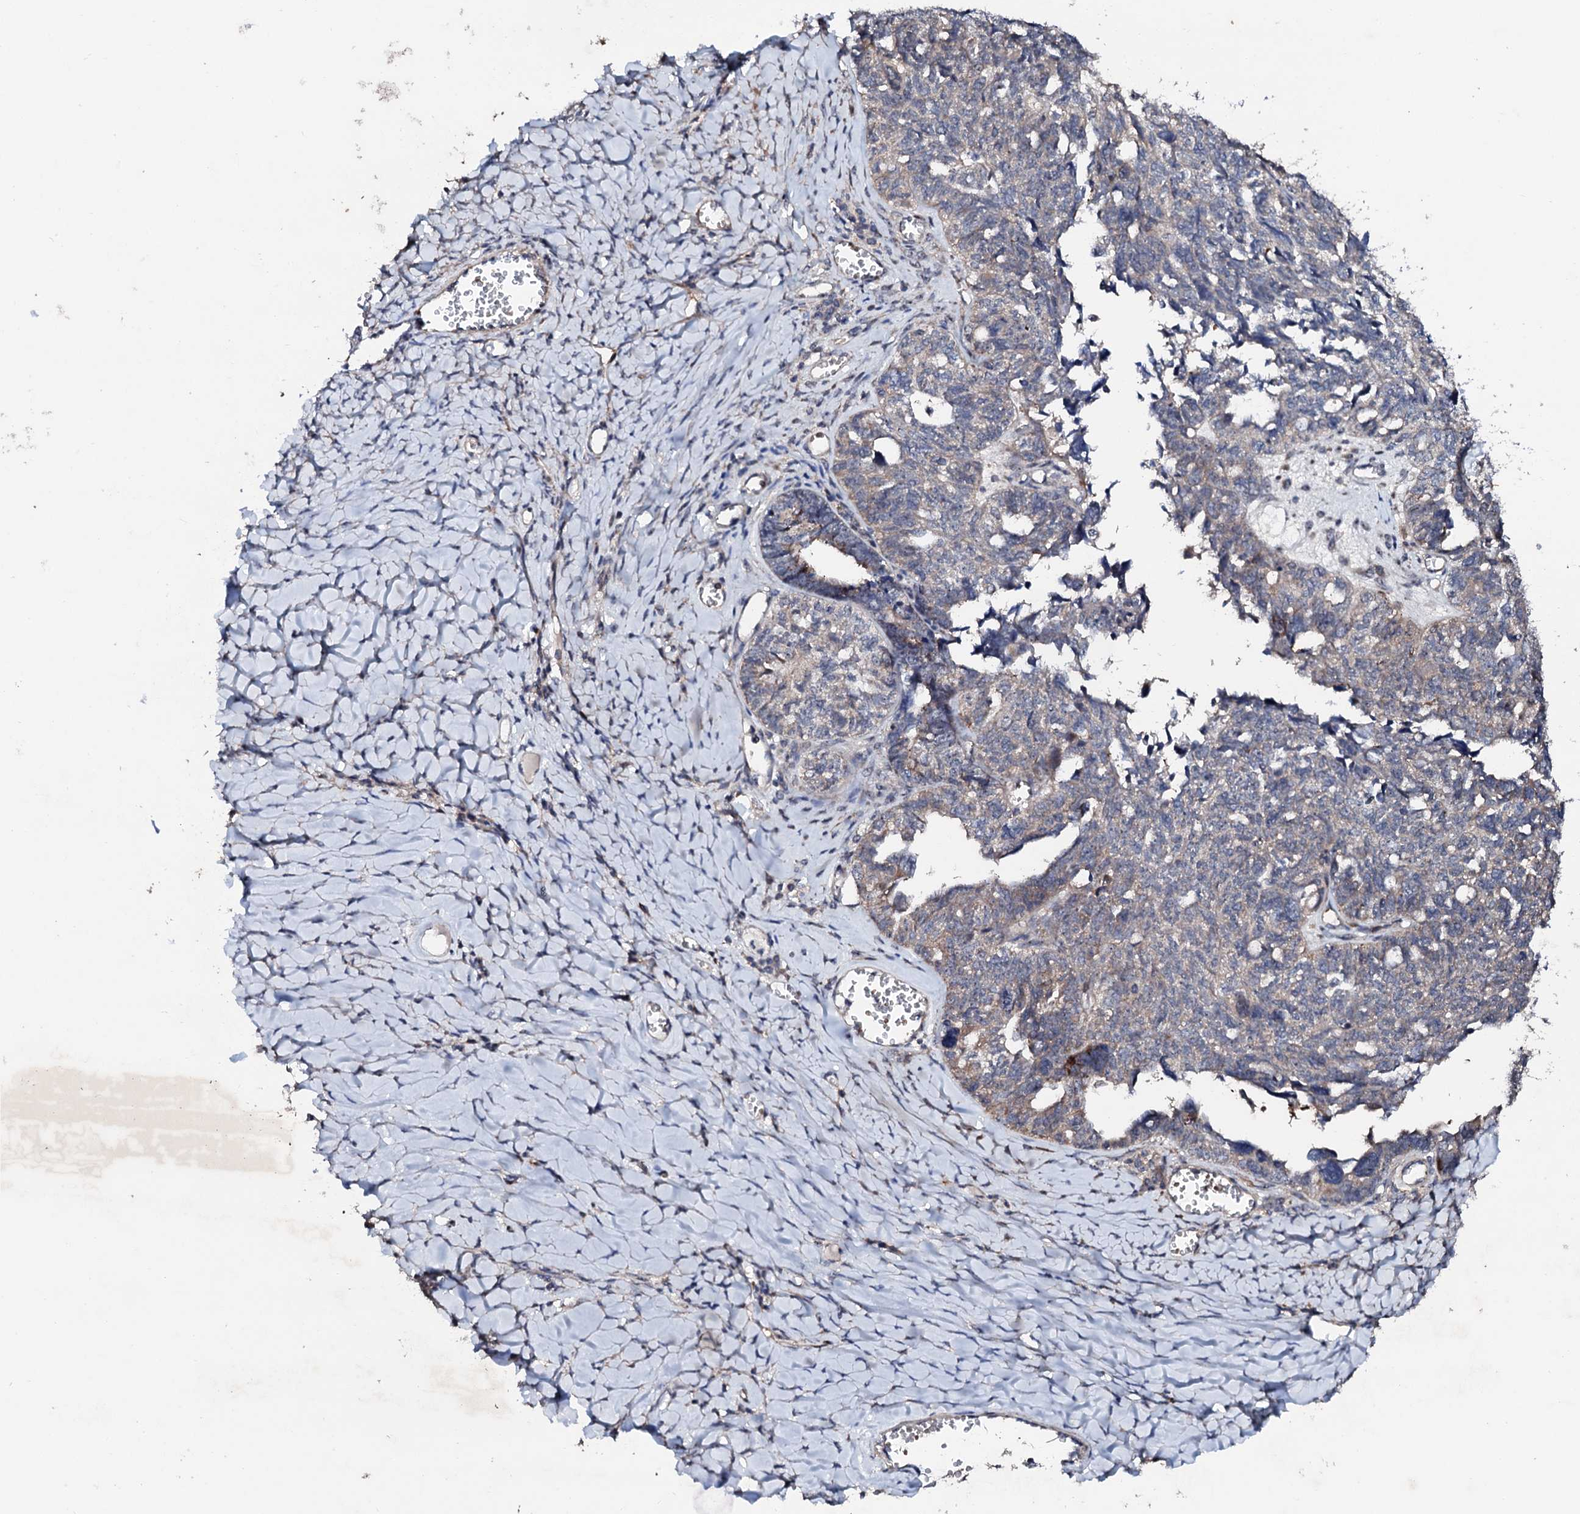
{"staining": {"intensity": "weak", "quantity": "<25%", "location": "cytoplasmic/membranous"}, "tissue": "ovarian cancer", "cell_type": "Tumor cells", "image_type": "cancer", "snomed": [{"axis": "morphology", "description": "Cystadenocarcinoma, serous, NOS"}, {"axis": "topography", "description": "Ovary"}], "caption": "Immunohistochemistry (IHC) photomicrograph of human serous cystadenocarcinoma (ovarian) stained for a protein (brown), which reveals no positivity in tumor cells.", "gene": "GTPBP4", "patient": {"sex": "female", "age": 79}}